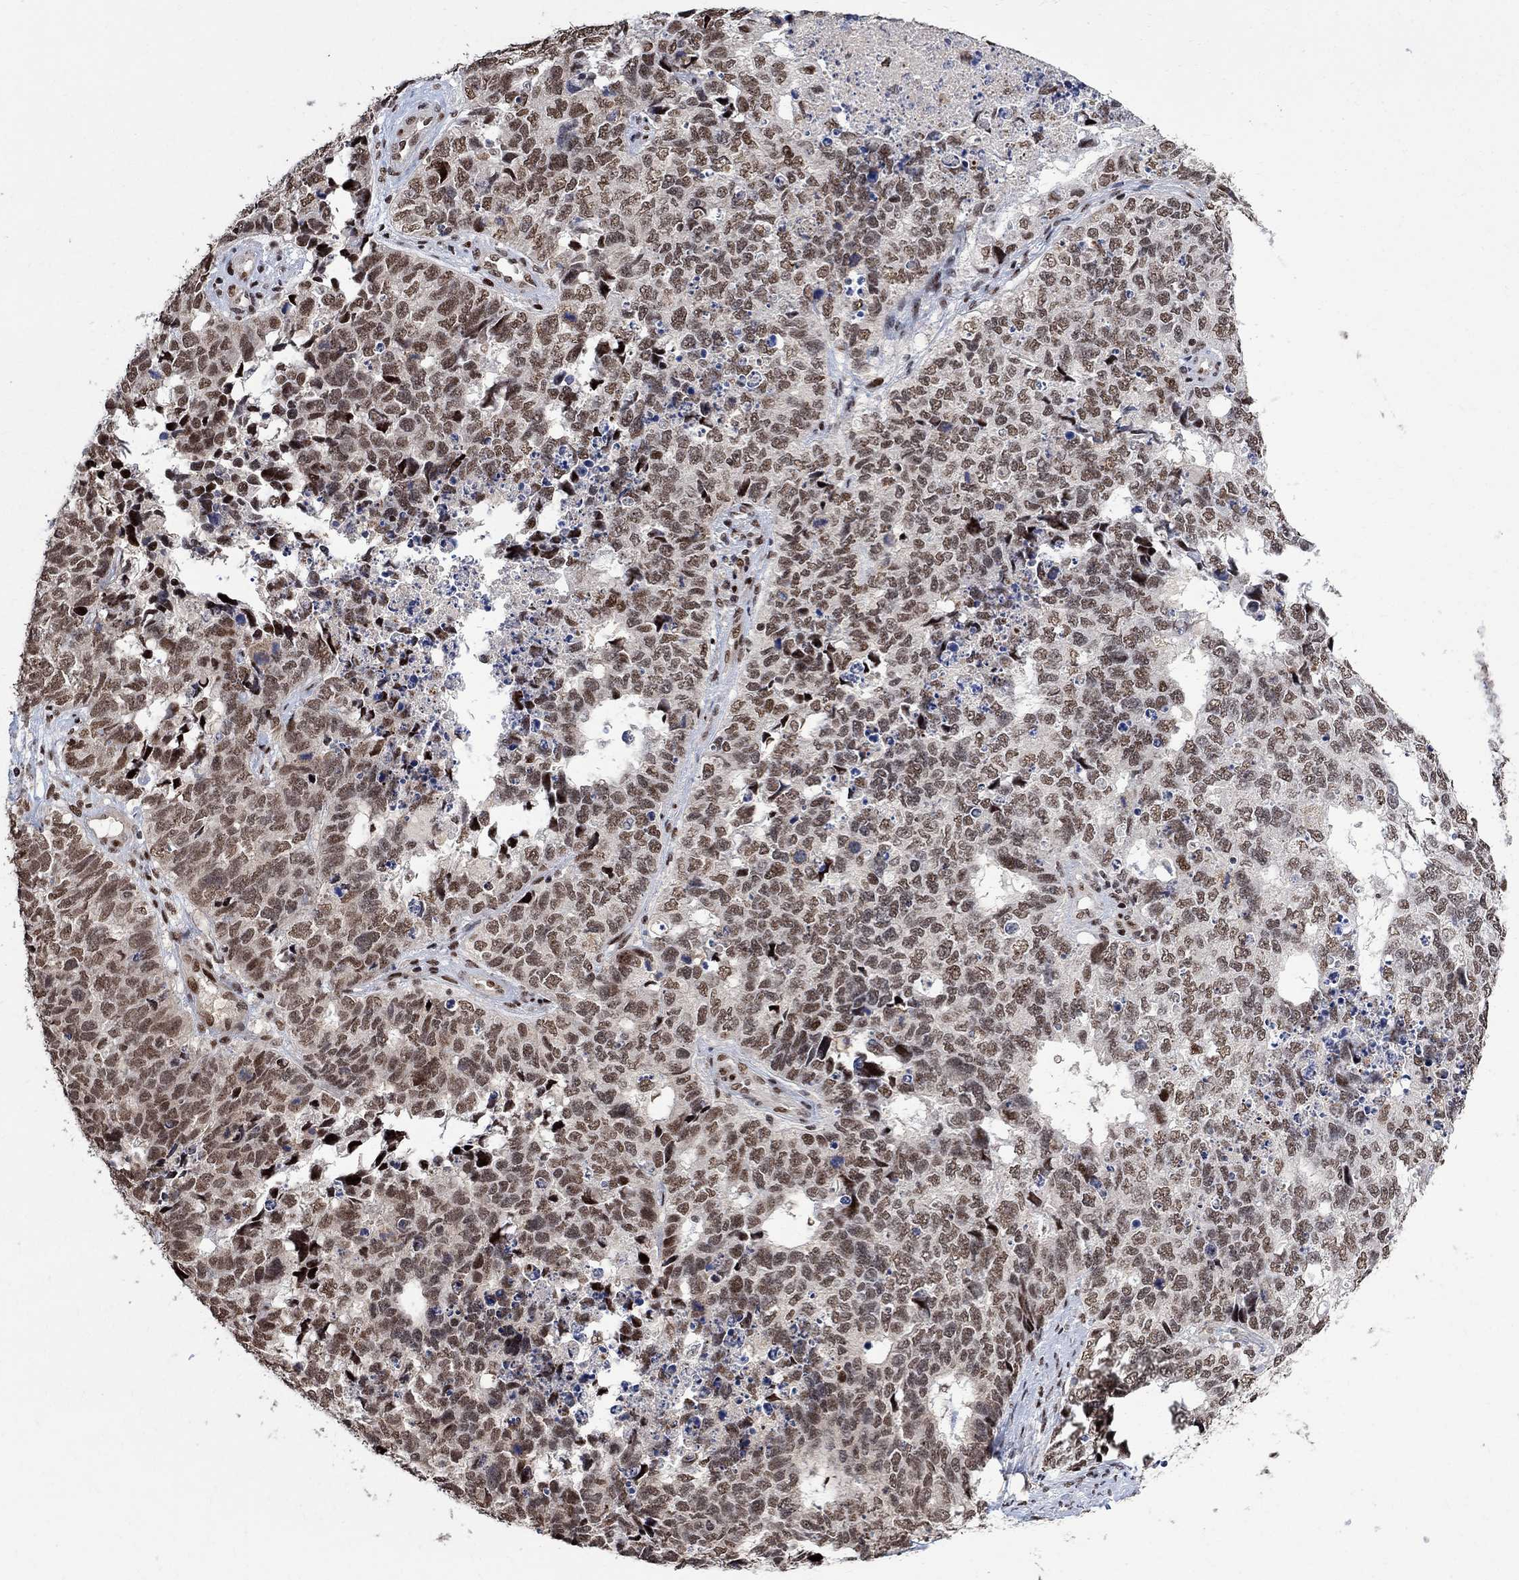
{"staining": {"intensity": "moderate", "quantity": ">75%", "location": "nuclear"}, "tissue": "cervical cancer", "cell_type": "Tumor cells", "image_type": "cancer", "snomed": [{"axis": "morphology", "description": "Squamous cell carcinoma, NOS"}, {"axis": "topography", "description": "Cervix"}], "caption": "Immunohistochemistry staining of cervical cancer, which shows medium levels of moderate nuclear expression in about >75% of tumor cells indicating moderate nuclear protein expression. The staining was performed using DAB (3,3'-diaminobenzidine) (brown) for protein detection and nuclei were counterstained in hematoxylin (blue).", "gene": "E4F1", "patient": {"sex": "female", "age": 63}}